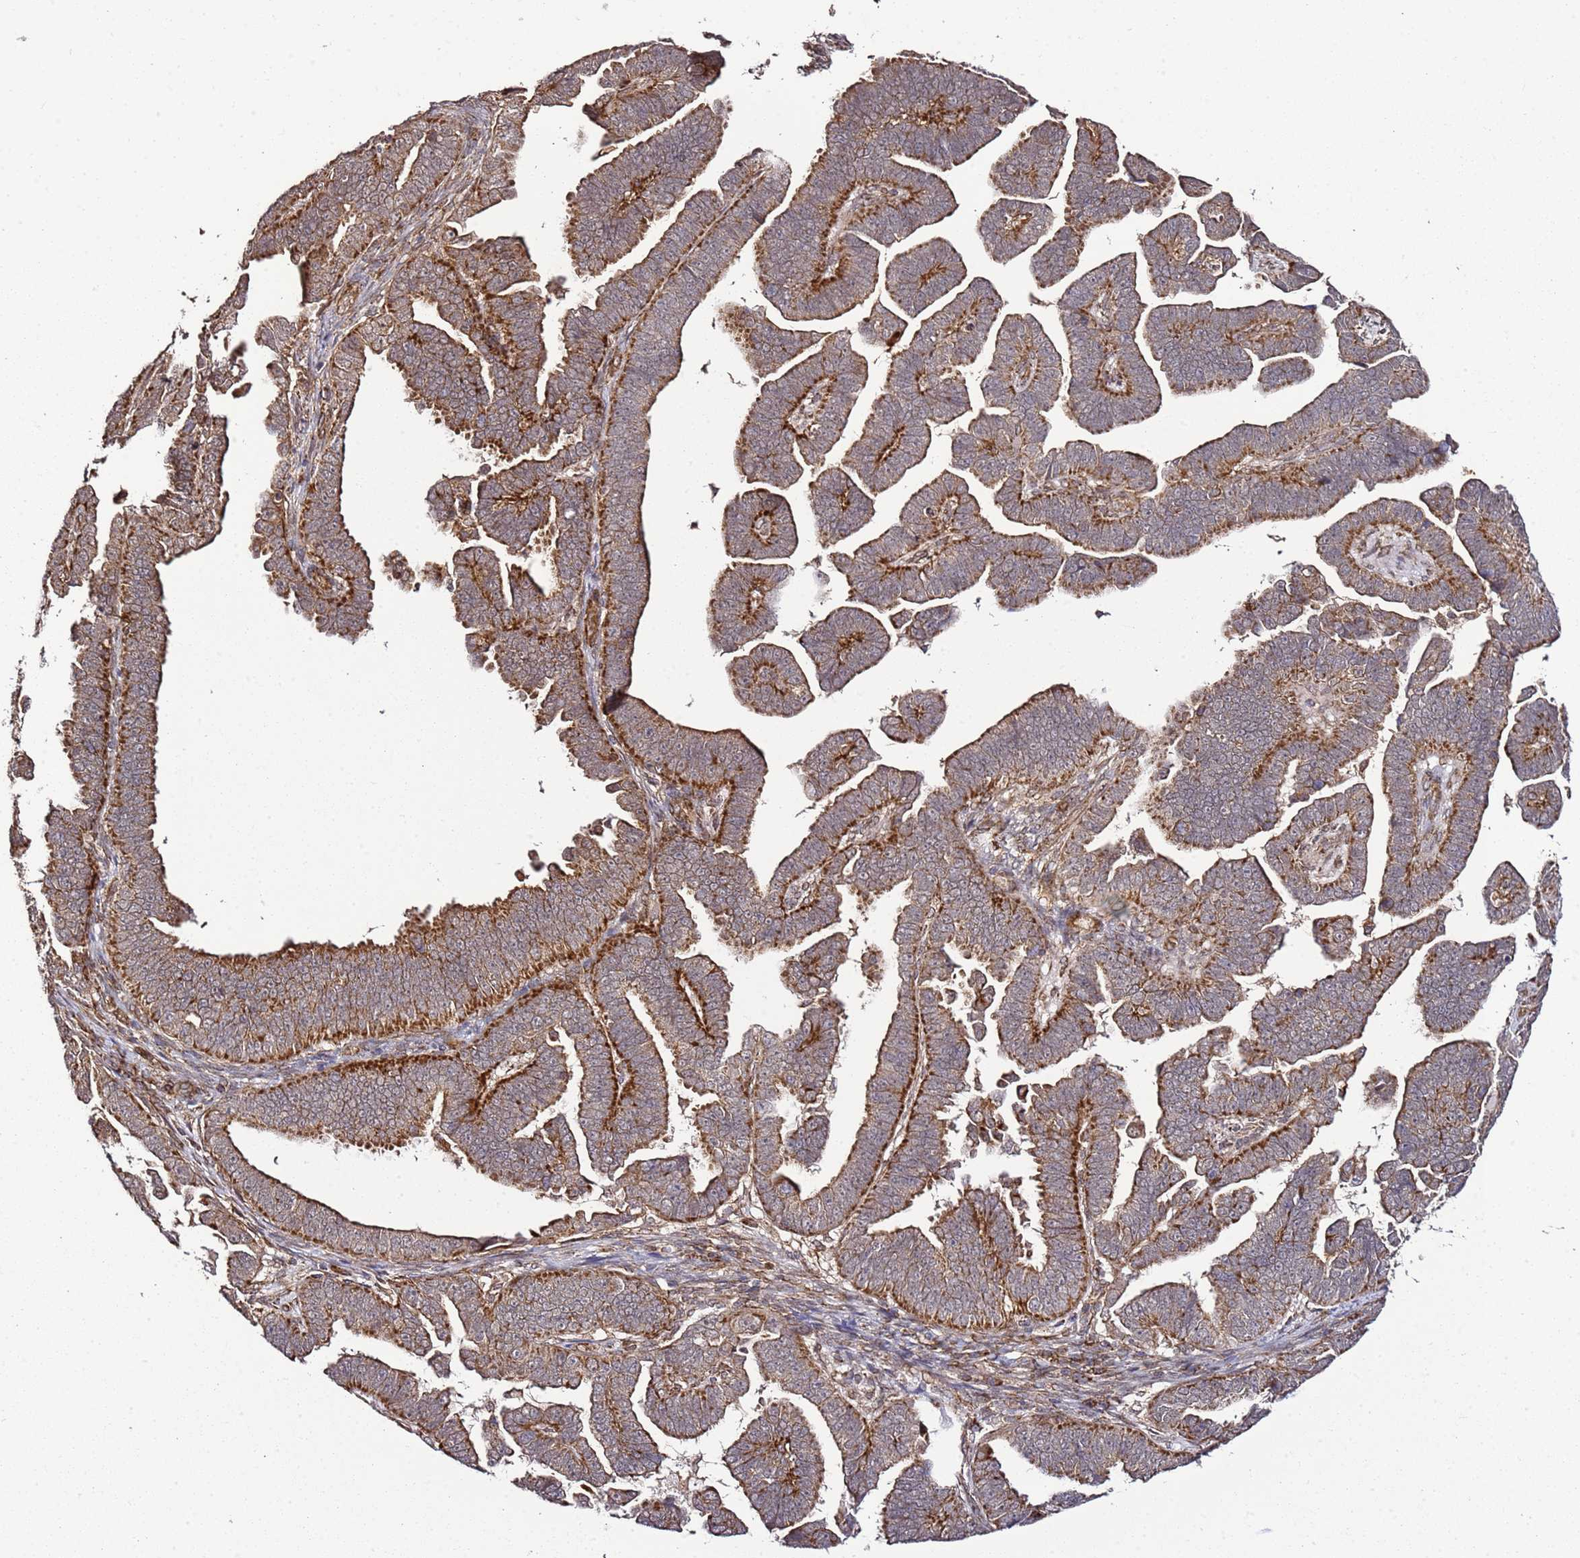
{"staining": {"intensity": "strong", "quantity": ">75%", "location": "cytoplasmic/membranous"}, "tissue": "endometrial cancer", "cell_type": "Tumor cells", "image_type": "cancer", "snomed": [{"axis": "morphology", "description": "Adenocarcinoma, NOS"}, {"axis": "topography", "description": "Endometrium"}], "caption": "Tumor cells reveal strong cytoplasmic/membranous staining in about >75% of cells in endometrial cancer (adenocarcinoma). The staining was performed using DAB to visualize the protein expression in brown, while the nuclei were stained in blue with hematoxylin (Magnification: 20x).", "gene": "TM2D2", "patient": {"sex": "female", "age": 75}}